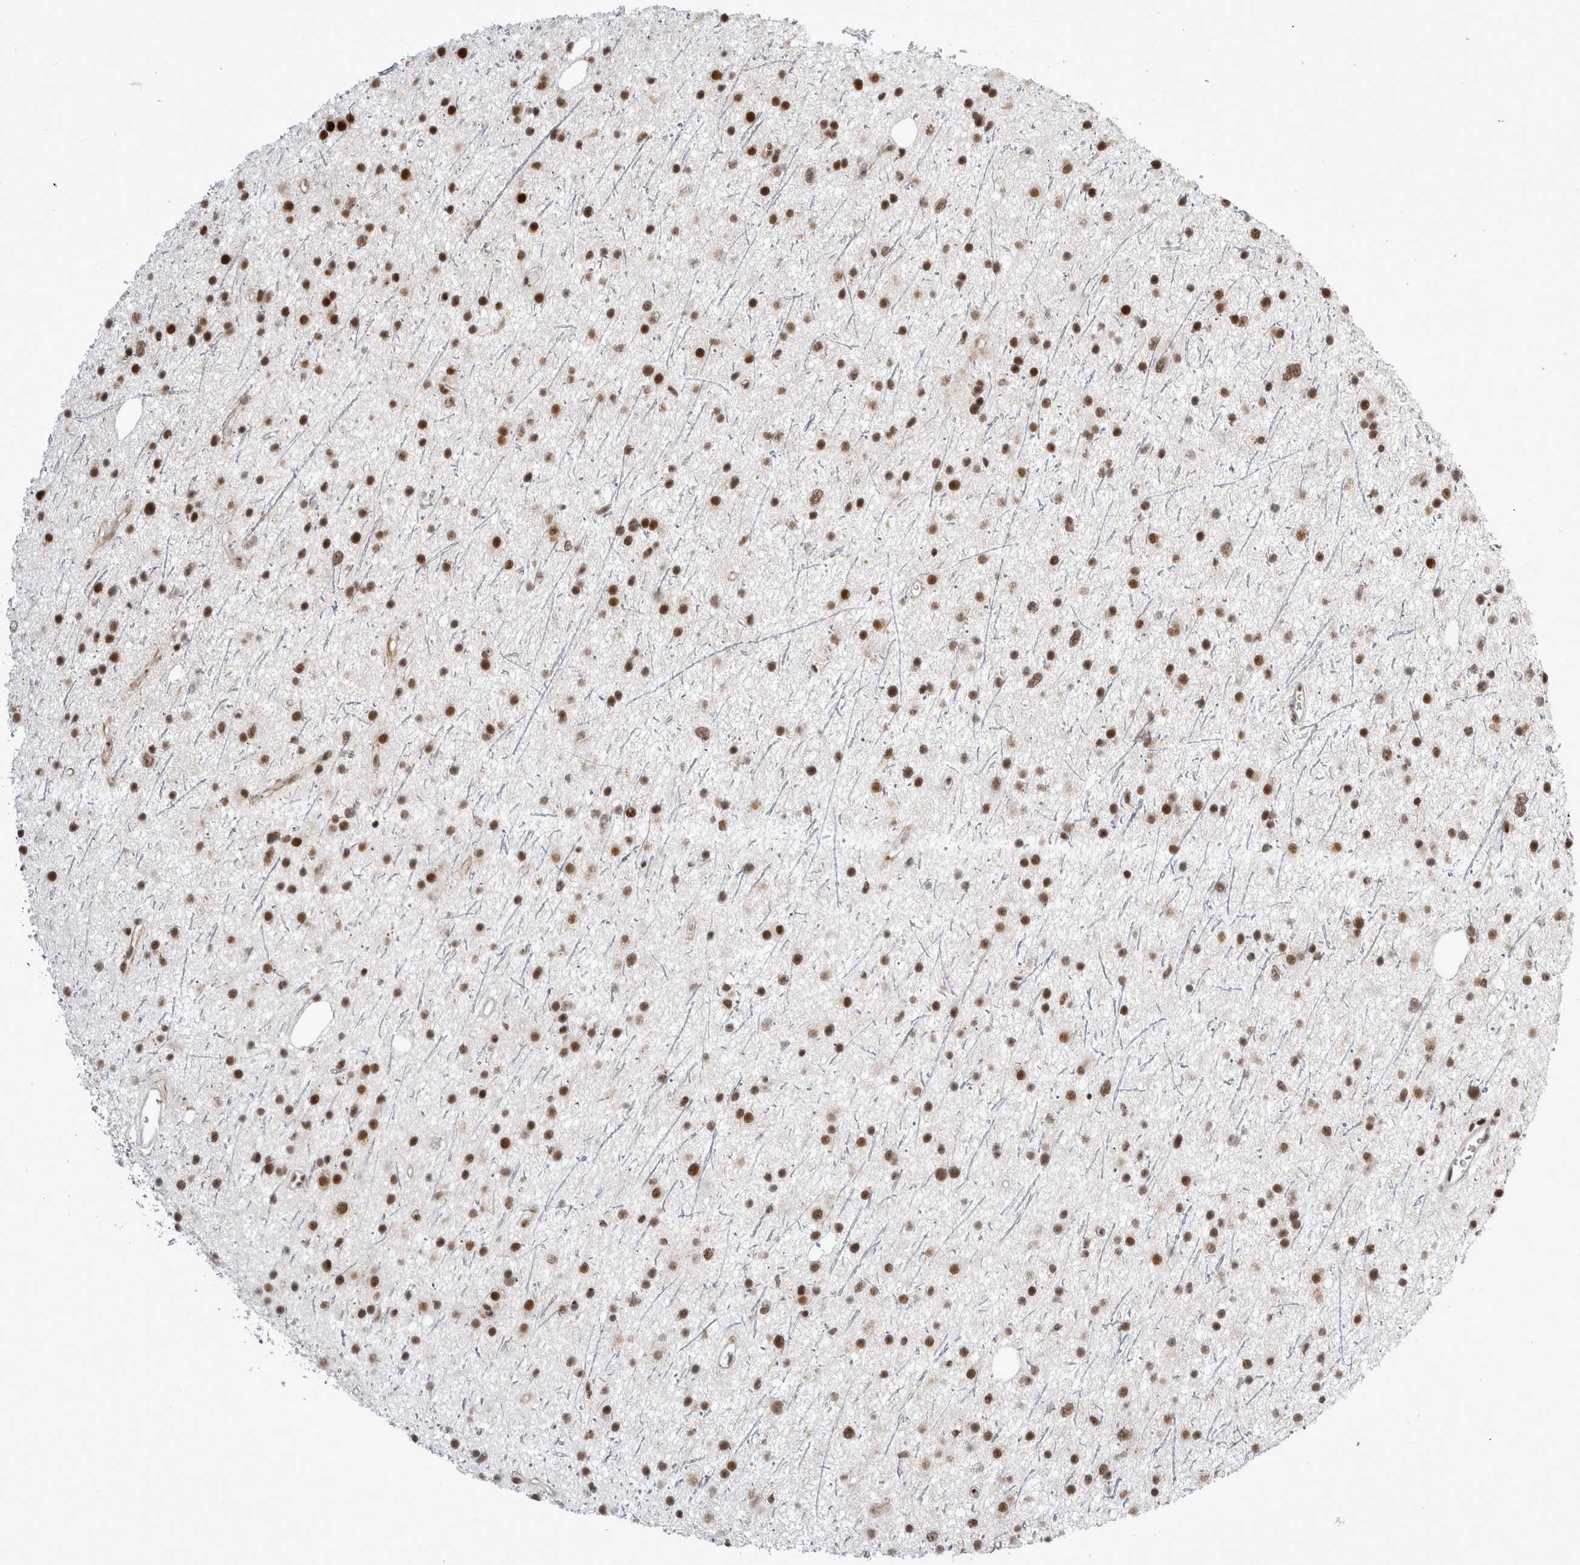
{"staining": {"intensity": "strong", "quantity": ">75%", "location": "nuclear"}, "tissue": "glioma", "cell_type": "Tumor cells", "image_type": "cancer", "snomed": [{"axis": "morphology", "description": "Glioma, malignant, Low grade"}, {"axis": "topography", "description": "Cerebral cortex"}], "caption": "Strong nuclear positivity is seen in approximately >75% of tumor cells in low-grade glioma (malignant).", "gene": "EYA2", "patient": {"sex": "female", "age": 39}}